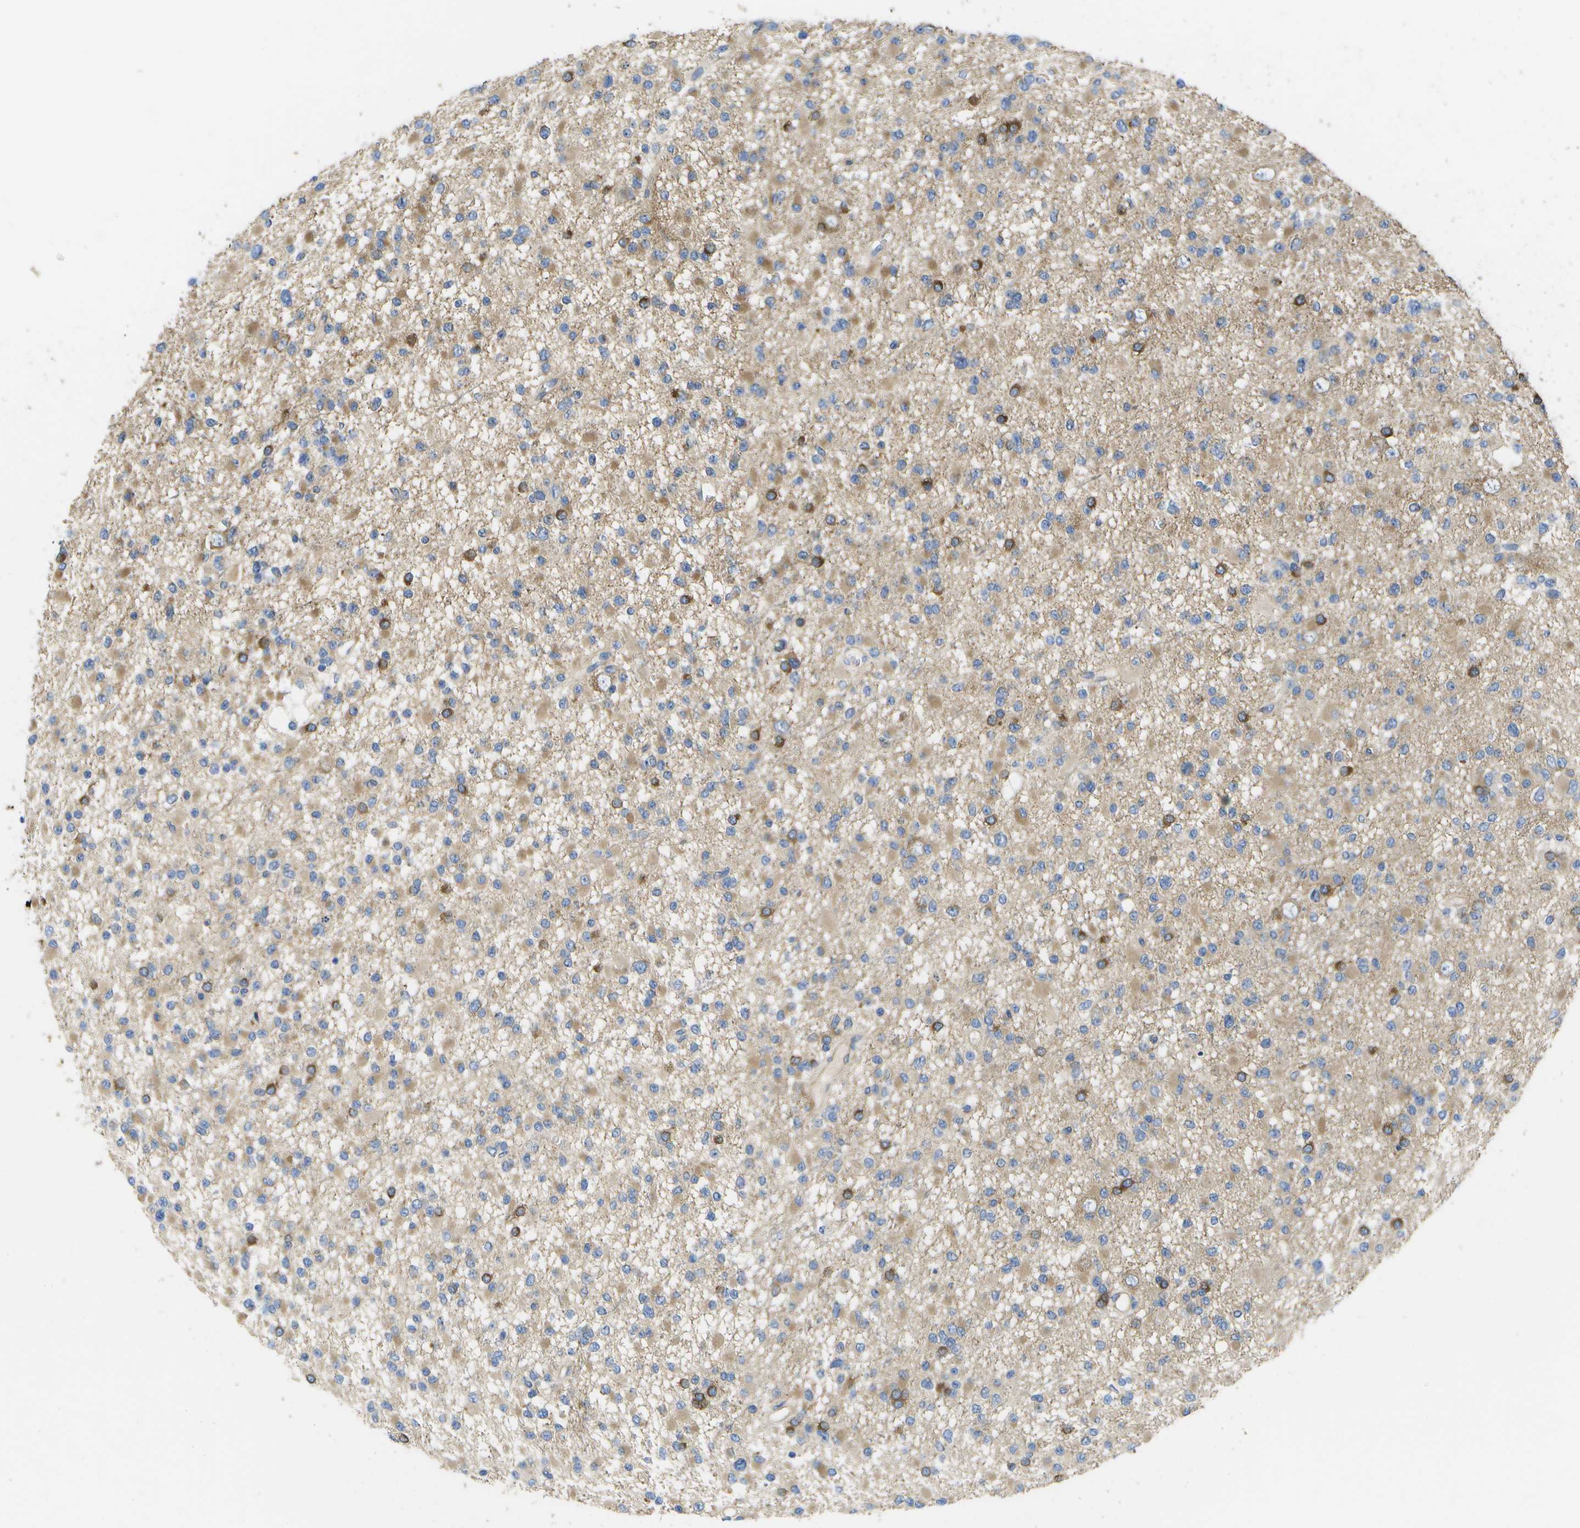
{"staining": {"intensity": "moderate", "quantity": "<25%", "location": "cytoplasmic/membranous"}, "tissue": "glioma", "cell_type": "Tumor cells", "image_type": "cancer", "snomed": [{"axis": "morphology", "description": "Glioma, malignant, Low grade"}, {"axis": "topography", "description": "Brain"}], "caption": "Brown immunohistochemical staining in human malignant glioma (low-grade) displays moderate cytoplasmic/membranous positivity in about <25% of tumor cells.", "gene": "DYSF", "patient": {"sex": "female", "age": 22}}